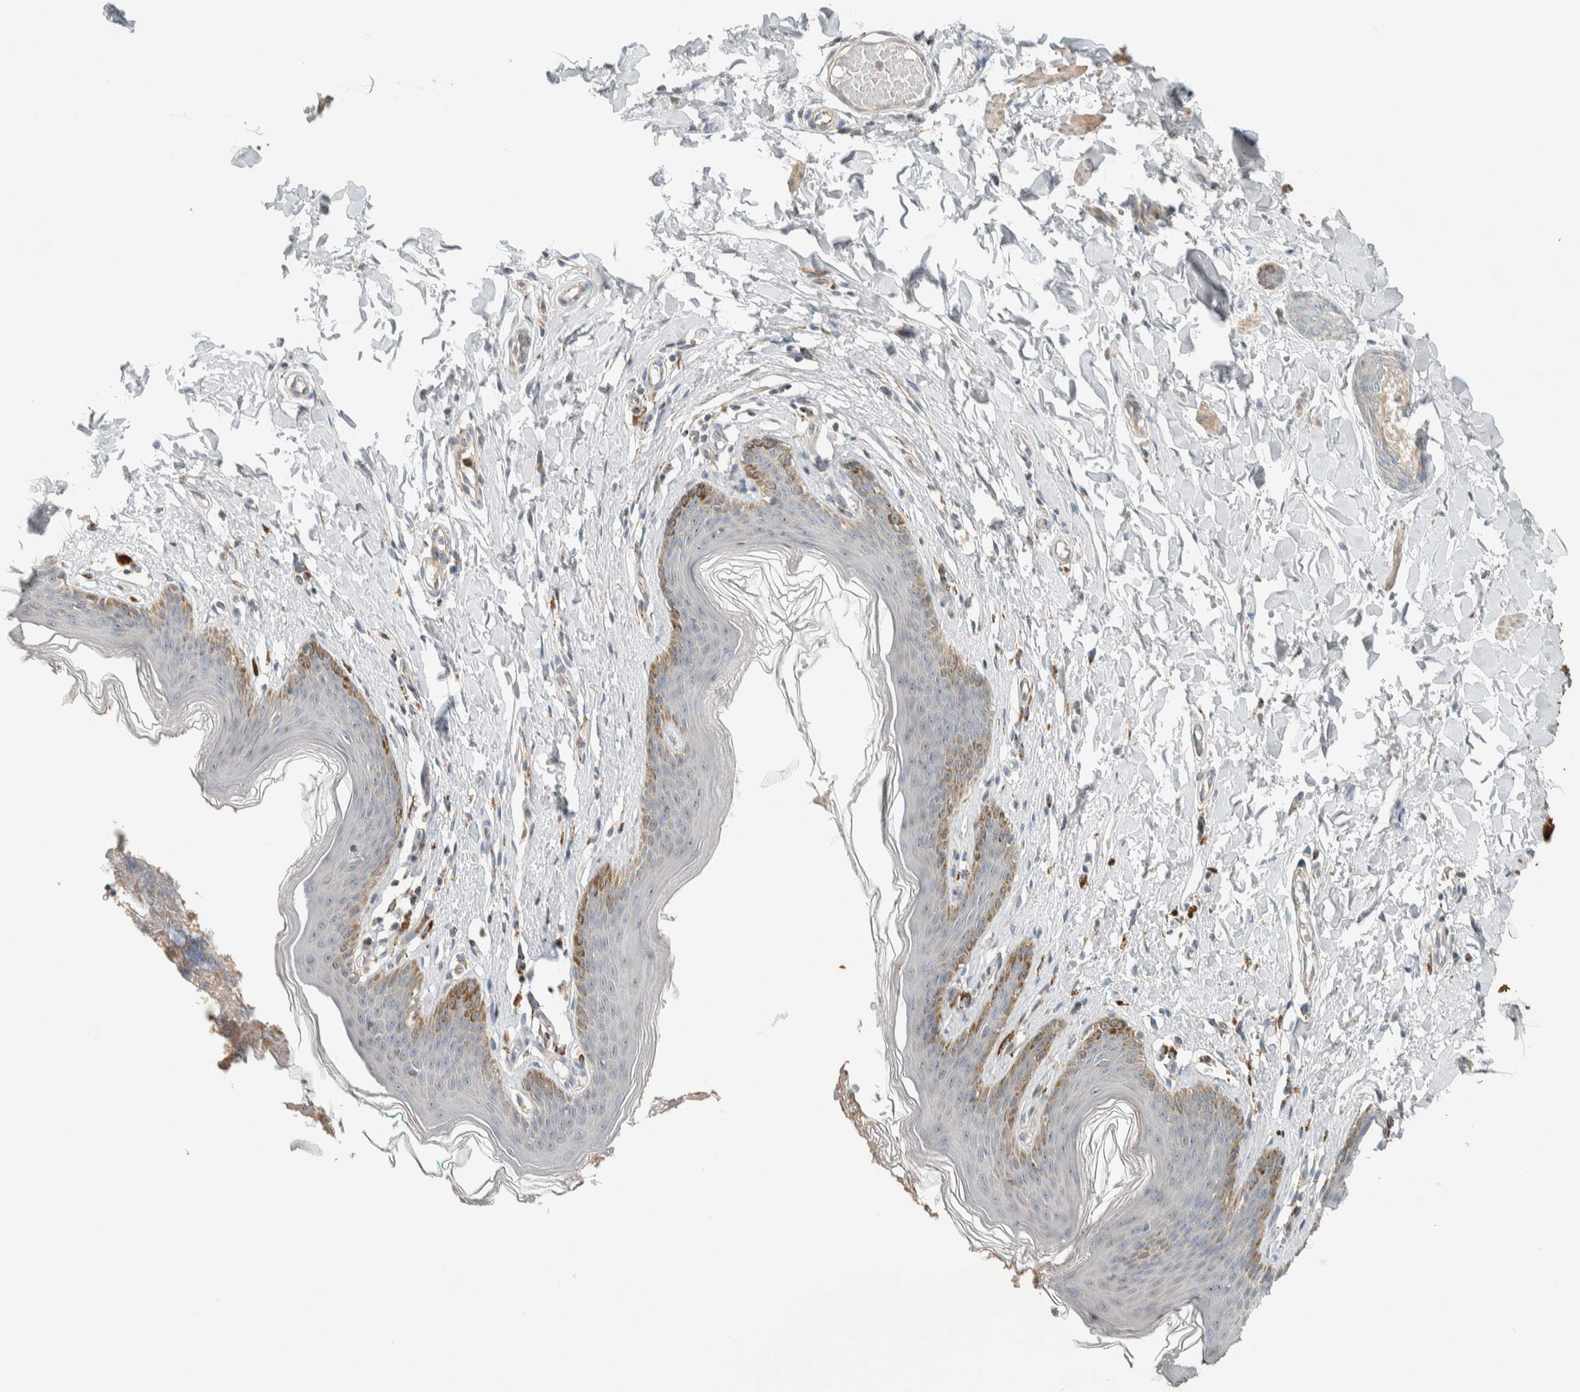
{"staining": {"intensity": "moderate", "quantity": "25%-75%", "location": "cytoplasmic/membranous,nuclear"}, "tissue": "skin", "cell_type": "Epidermal cells", "image_type": "normal", "snomed": [{"axis": "morphology", "description": "Normal tissue, NOS"}, {"axis": "topography", "description": "Vulva"}], "caption": "Immunohistochemistry (IHC) image of normal human skin stained for a protein (brown), which reveals medium levels of moderate cytoplasmic/membranous,nuclear staining in approximately 25%-75% of epidermal cells.", "gene": "SLFN12L", "patient": {"sex": "female", "age": 66}}